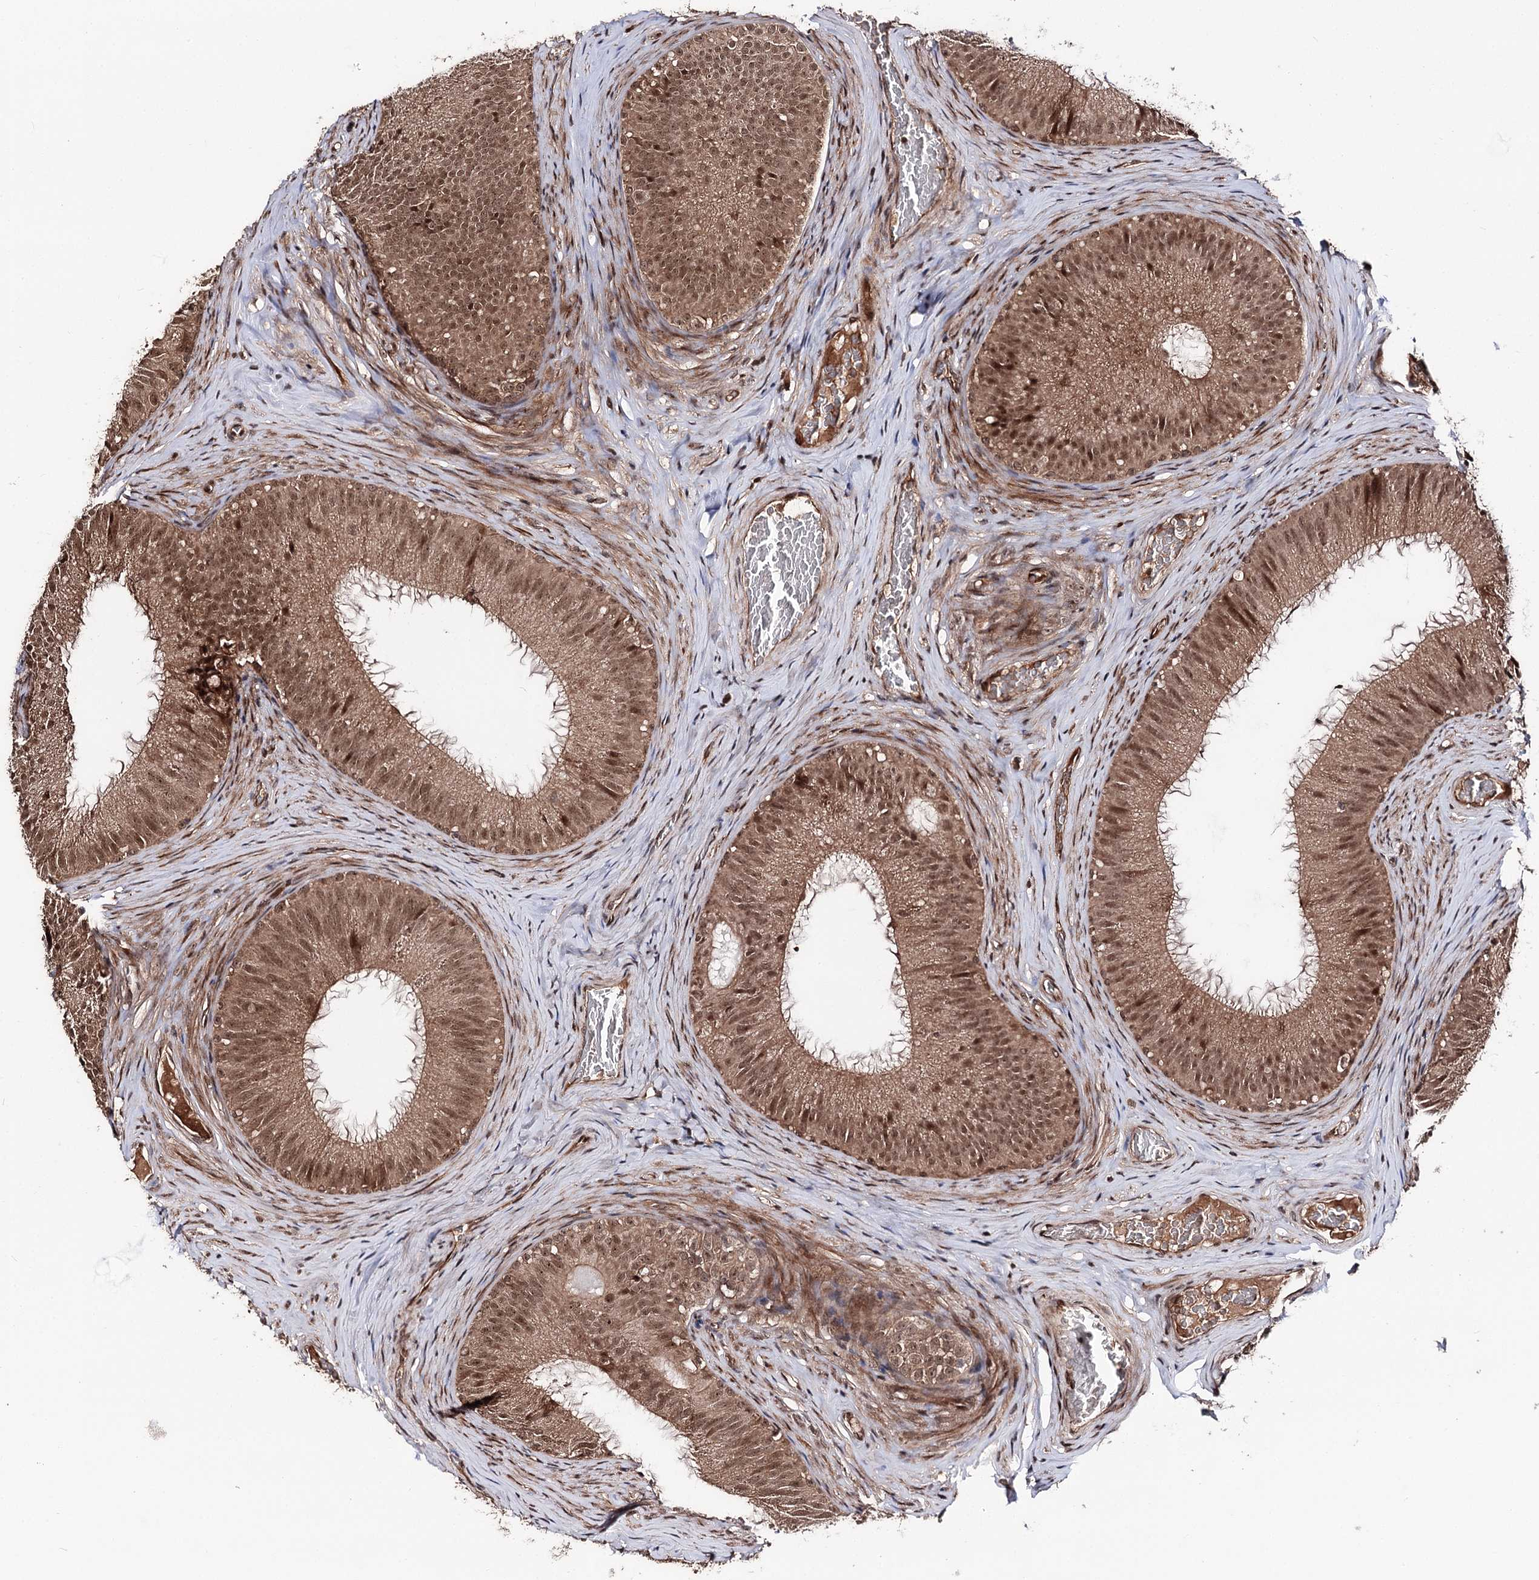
{"staining": {"intensity": "moderate", "quantity": ">75%", "location": "cytoplasmic/membranous,nuclear"}, "tissue": "epididymis", "cell_type": "Glandular cells", "image_type": "normal", "snomed": [{"axis": "morphology", "description": "Normal tissue, NOS"}, {"axis": "topography", "description": "Epididymis"}], "caption": "A brown stain highlights moderate cytoplasmic/membranous,nuclear expression of a protein in glandular cells of benign epididymis.", "gene": "FAM53B", "patient": {"sex": "male", "age": 34}}